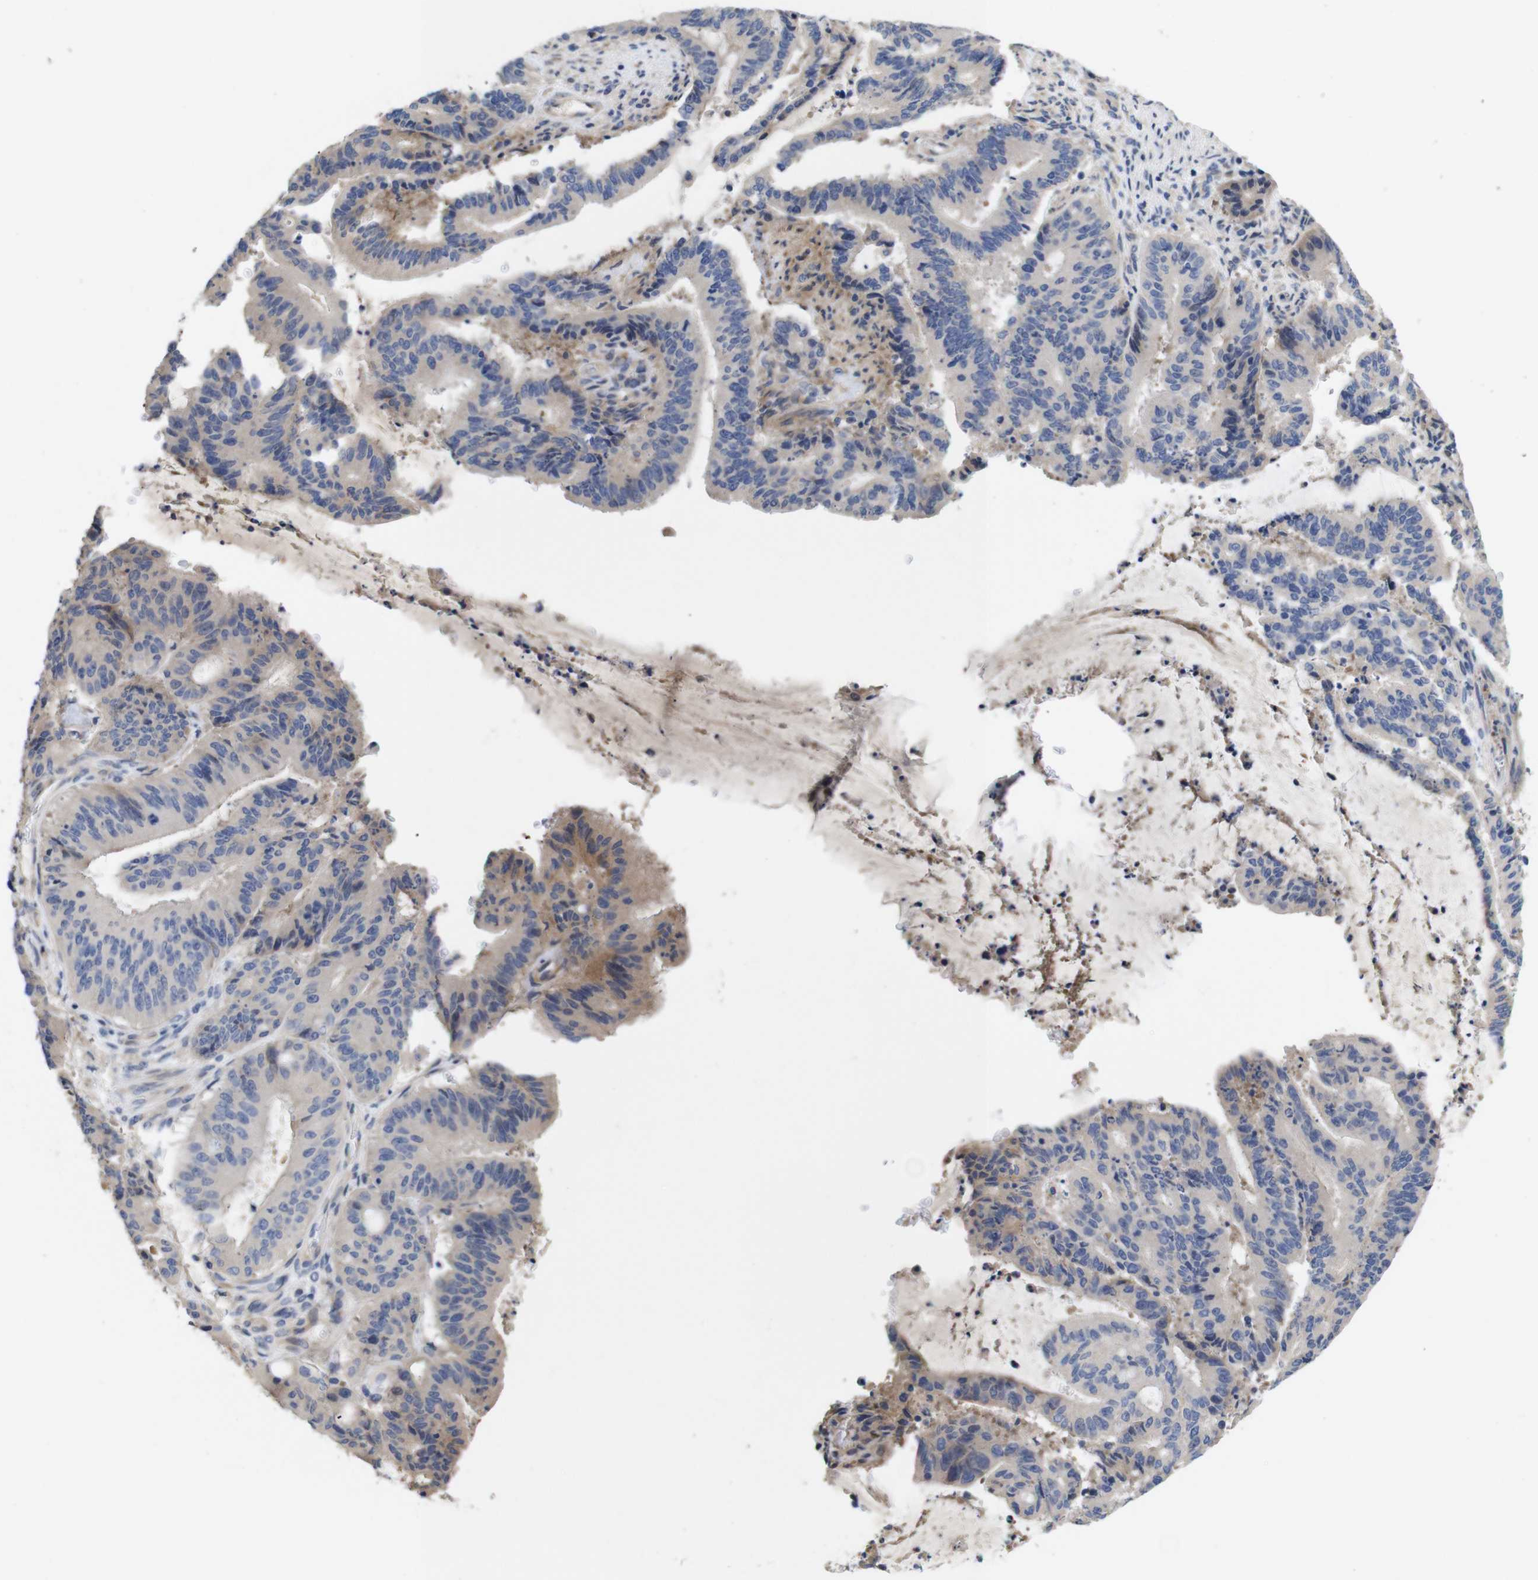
{"staining": {"intensity": "moderate", "quantity": "<25%", "location": "cytoplasmic/membranous"}, "tissue": "liver cancer", "cell_type": "Tumor cells", "image_type": "cancer", "snomed": [{"axis": "morphology", "description": "Cholangiocarcinoma"}, {"axis": "topography", "description": "Liver"}], "caption": "Protein analysis of liver cholangiocarcinoma tissue shows moderate cytoplasmic/membranous expression in about <25% of tumor cells. (Brightfield microscopy of DAB IHC at high magnification).", "gene": "SPRY3", "patient": {"sex": "female", "age": 73}}